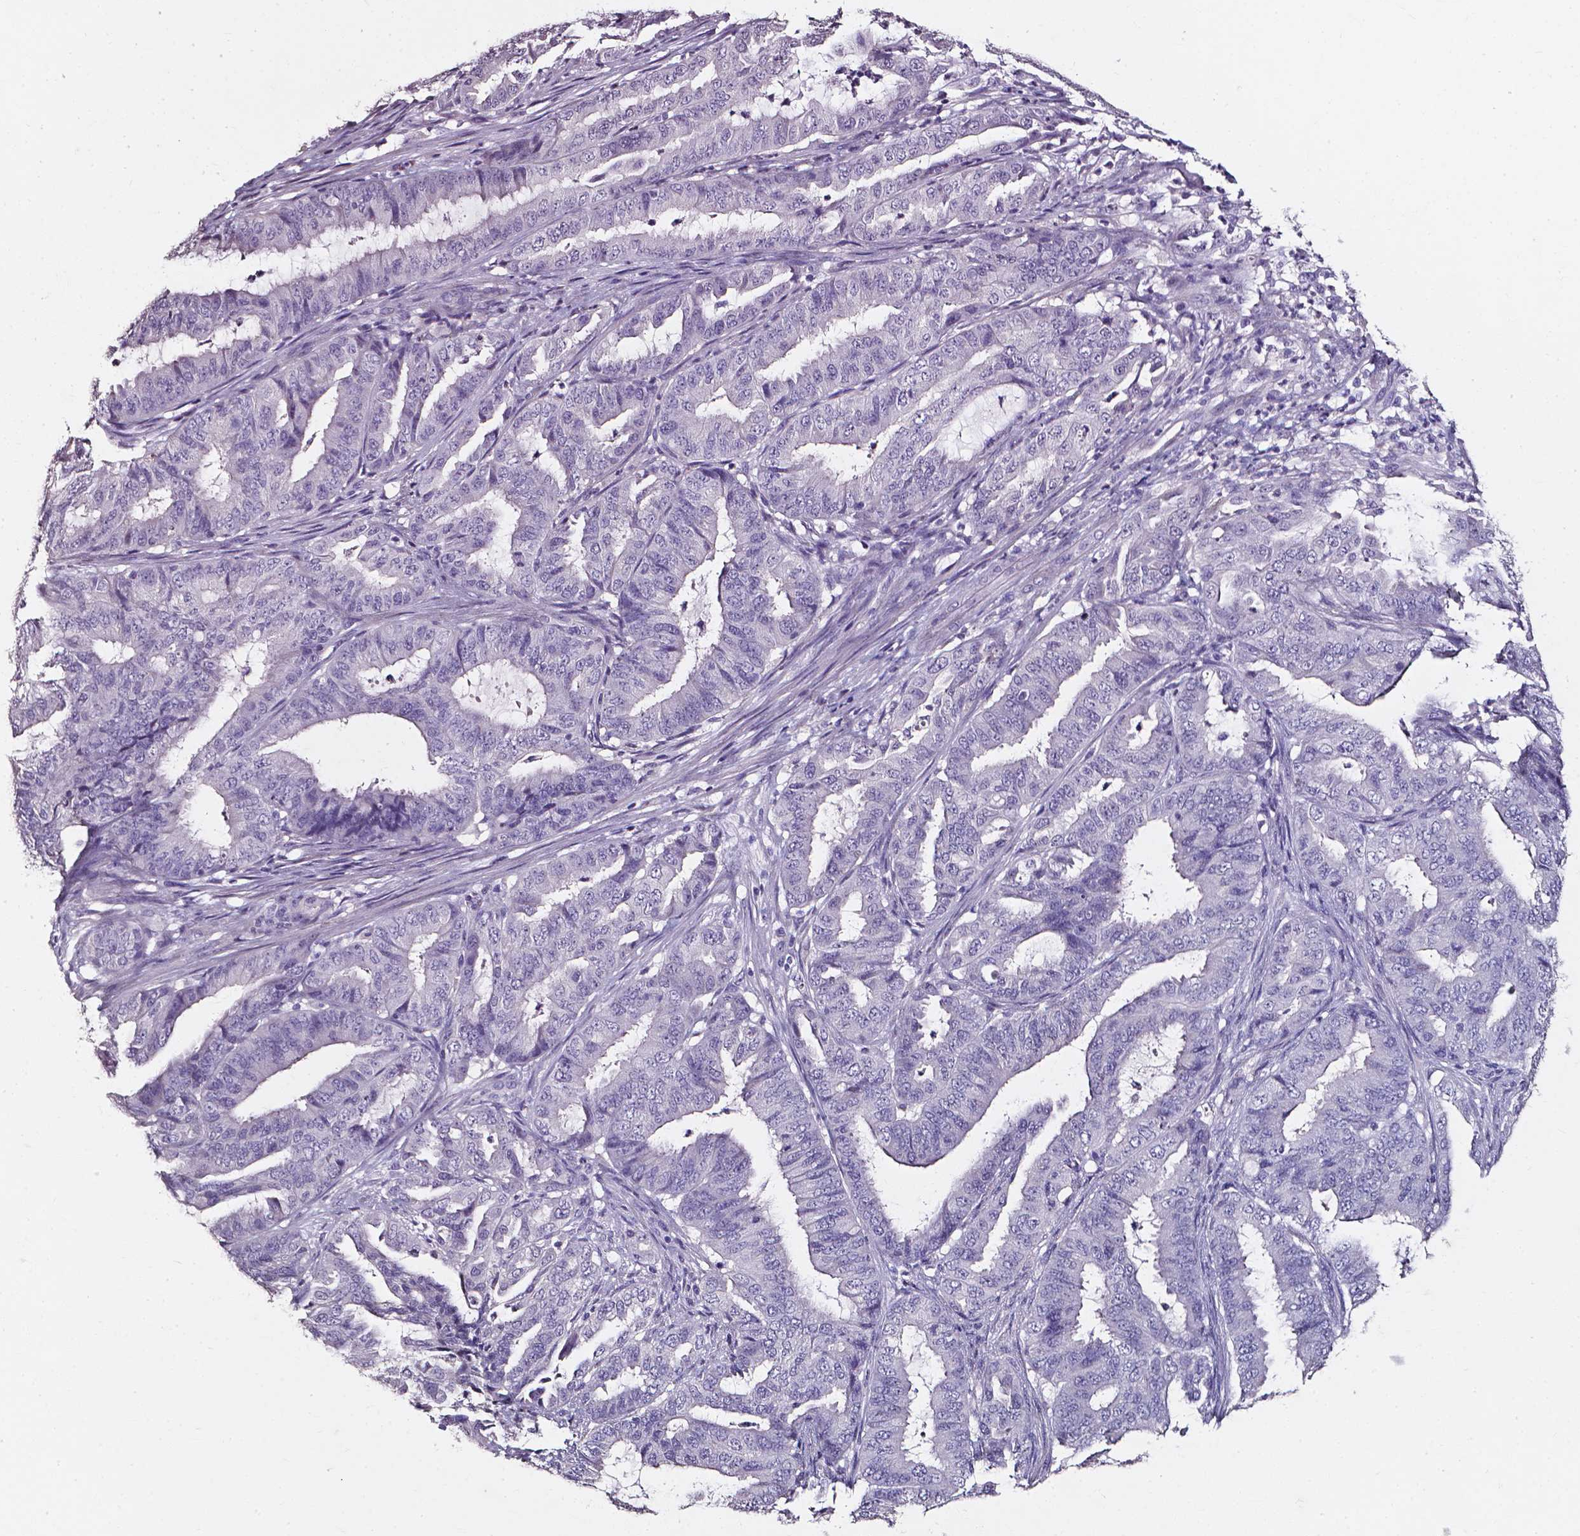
{"staining": {"intensity": "negative", "quantity": "none", "location": "none"}, "tissue": "endometrial cancer", "cell_type": "Tumor cells", "image_type": "cancer", "snomed": [{"axis": "morphology", "description": "Adenocarcinoma, NOS"}, {"axis": "topography", "description": "Endometrium"}], "caption": "Immunohistochemical staining of human endometrial cancer demonstrates no significant expression in tumor cells.", "gene": "AKR1B10", "patient": {"sex": "female", "age": 51}}